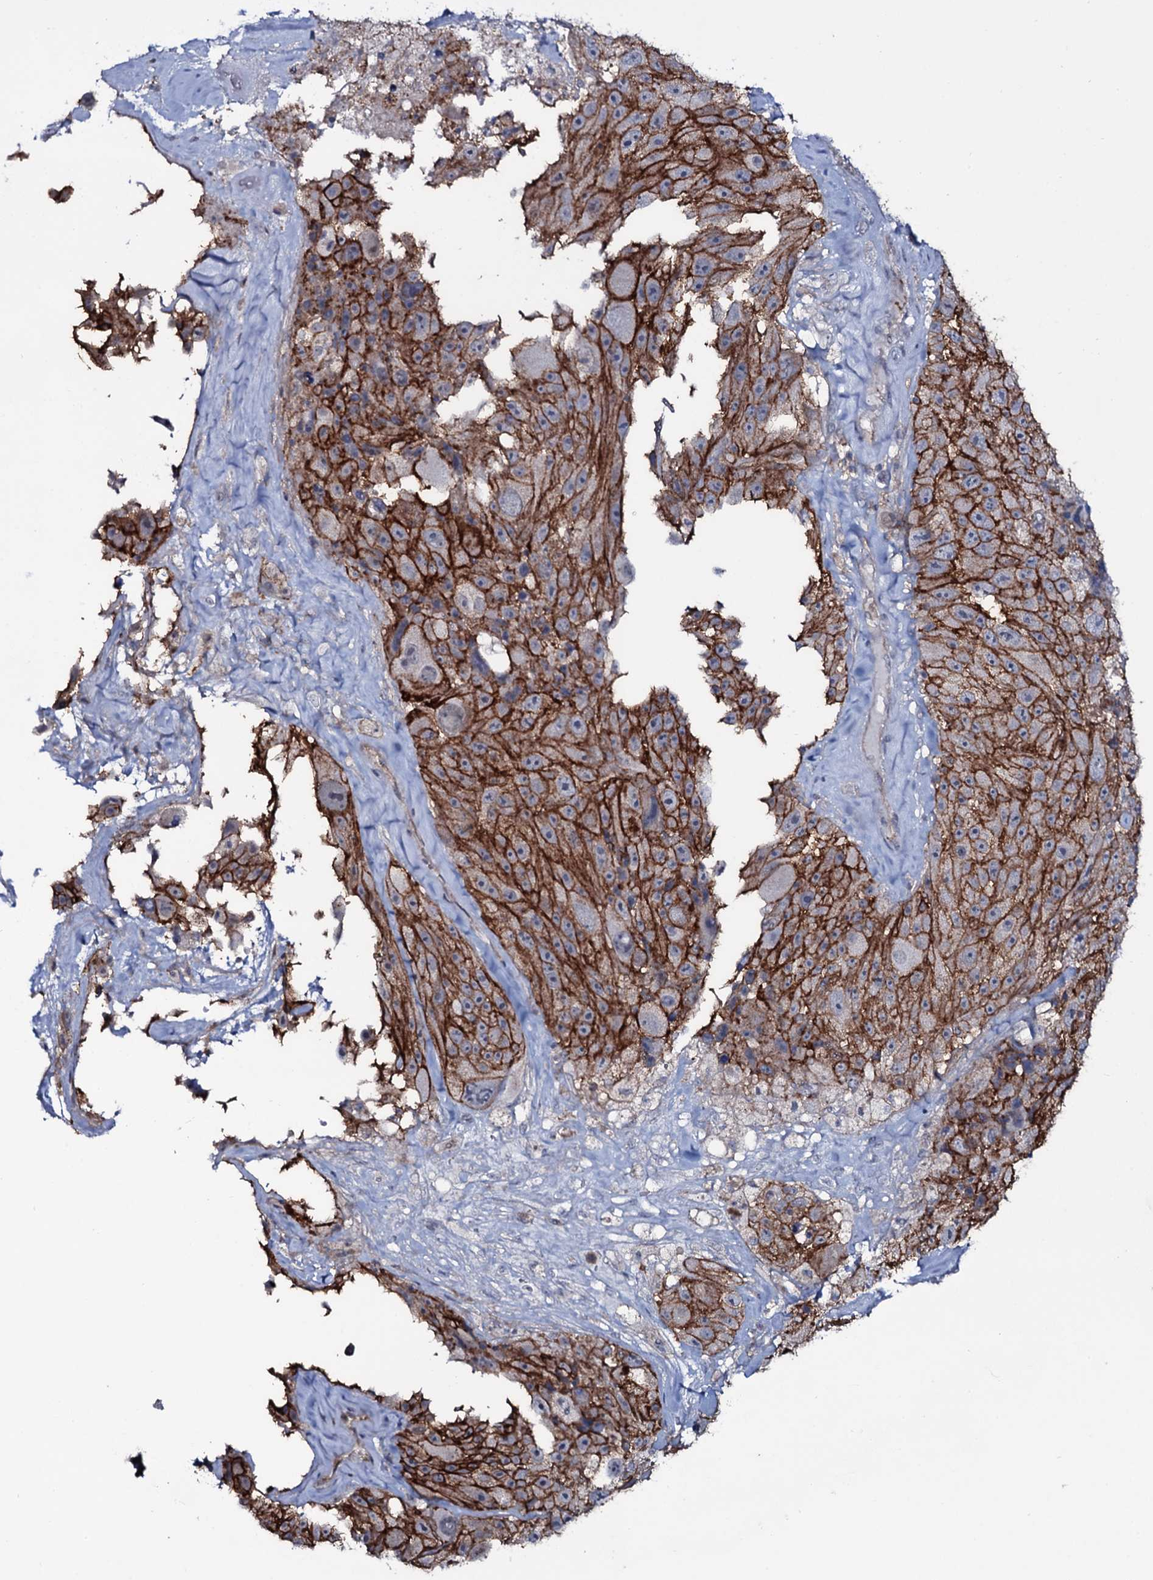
{"staining": {"intensity": "strong", "quantity": ">75%", "location": "cytoplasmic/membranous"}, "tissue": "melanoma", "cell_type": "Tumor cells", "image_type": "cancer", "snomed": [{"axis": "morphology", "description": "Malignant melanoma, Metastatic site"}, {"axis": "topography", "description": "Lymph node"}], "caption": "The histopathology image demonstrates staining of malignant melanoma (metastatic site), revealing strong cytoplasmic/membranous protein positivity (brown color) within tumor cells.", "gene": "SNAP23", "patient": {"sex": "male", "age": 62}}